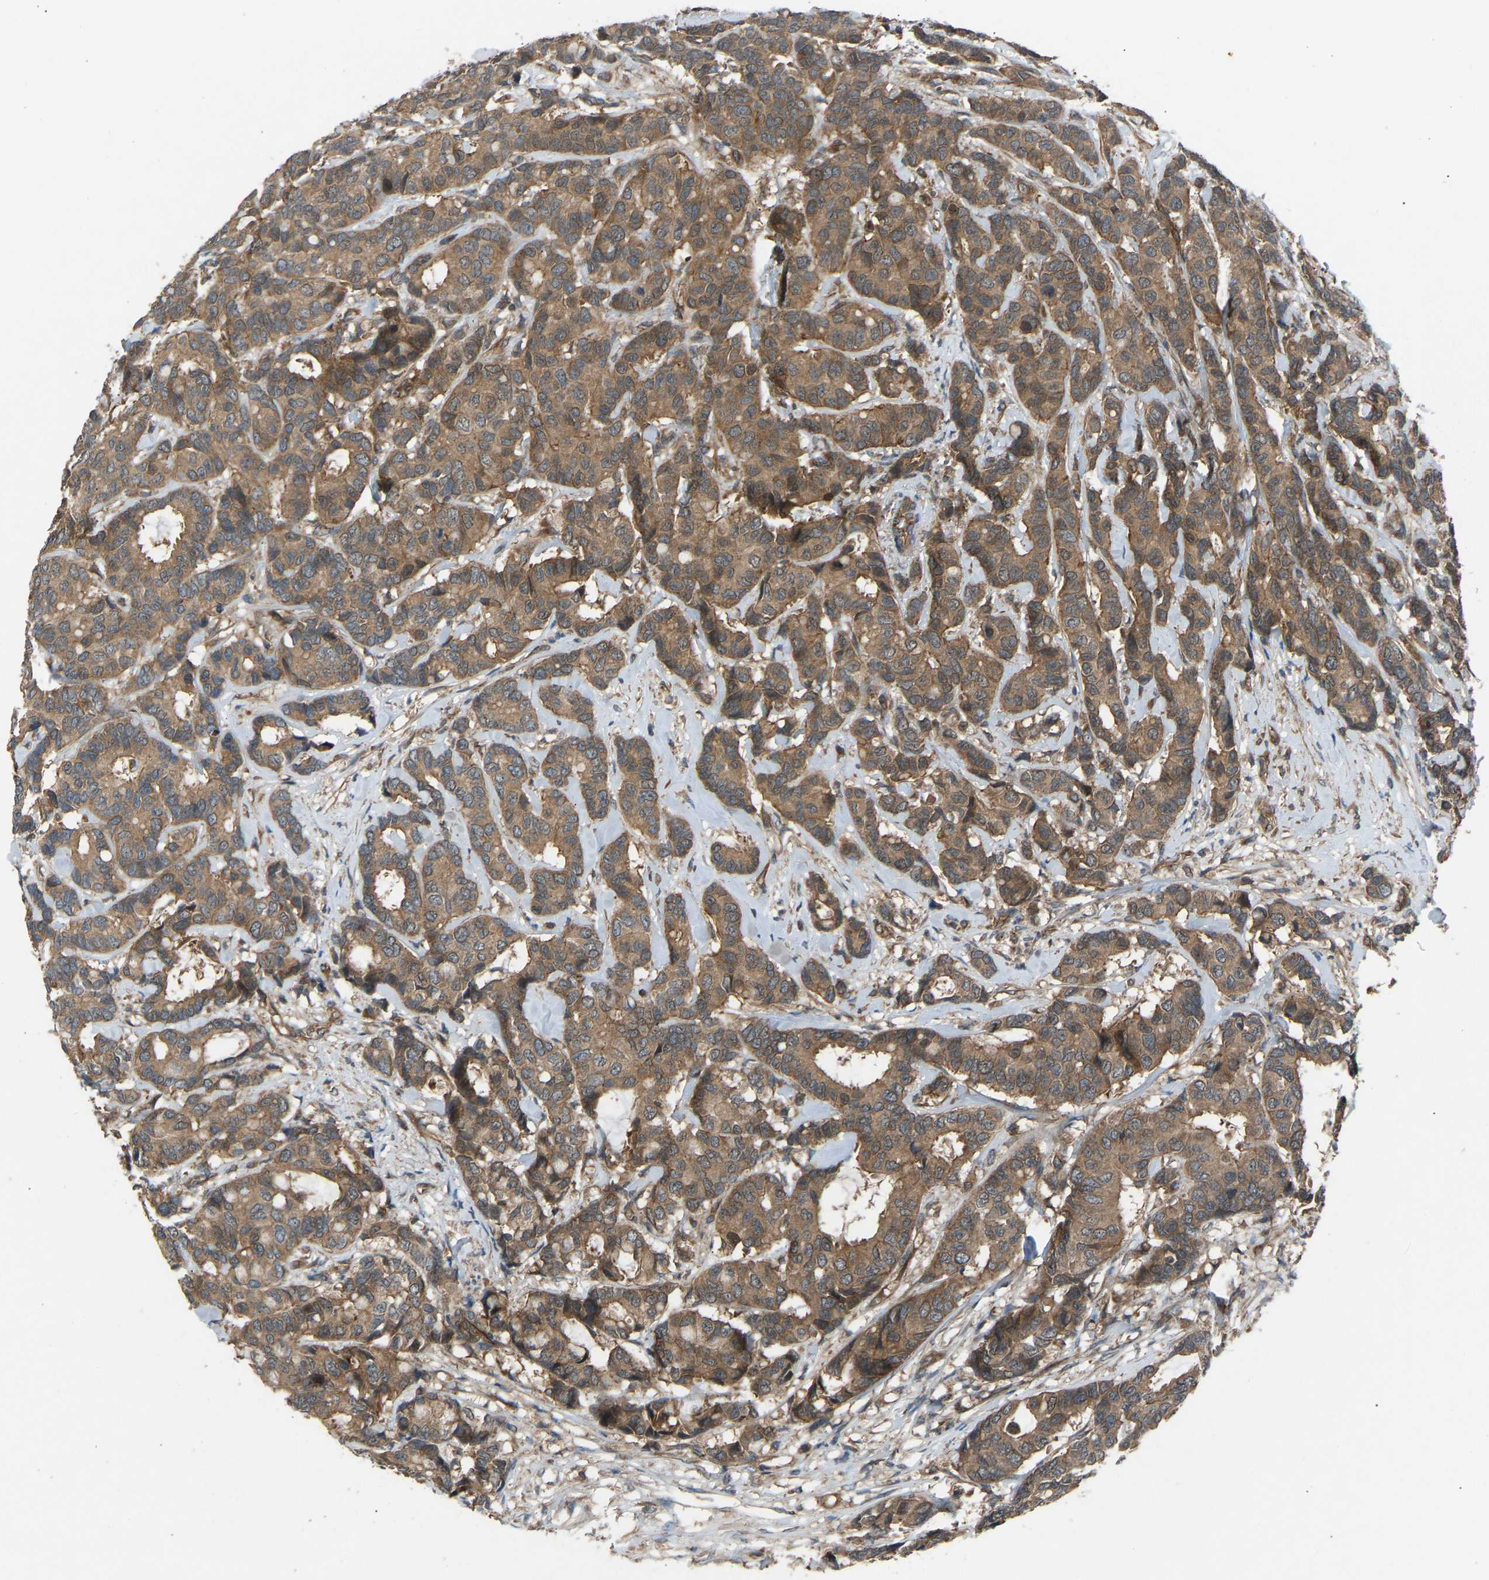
{"staining": {"intensity": "moderate", "quantity": ">75%", "location": "cytoplasmic/membranous"}, "tissue": "breast cancer", "cell_type": "Tumor cells", "image_type": "cancer", "snomed": [{"axis": "morphology", "description": "Duct carcinoma"}, {"axis": "topography", "description": "Breast"}], "caption": "Immunohistochemistry (IHC) (DAB) staining of human breast intraductal carcinoma exhibits moderate cytoplasmic/membranous protein positivity in about >75% of tumor cells. The protein of interest is stained brown, and the nuclei are stained in blue (DAB (3,3'-diaminobenzidine) IHC with brightfield microscopy, high magnification).", "gene": "GAS2L1", "patient": {"sex": "female", "age": 87}}